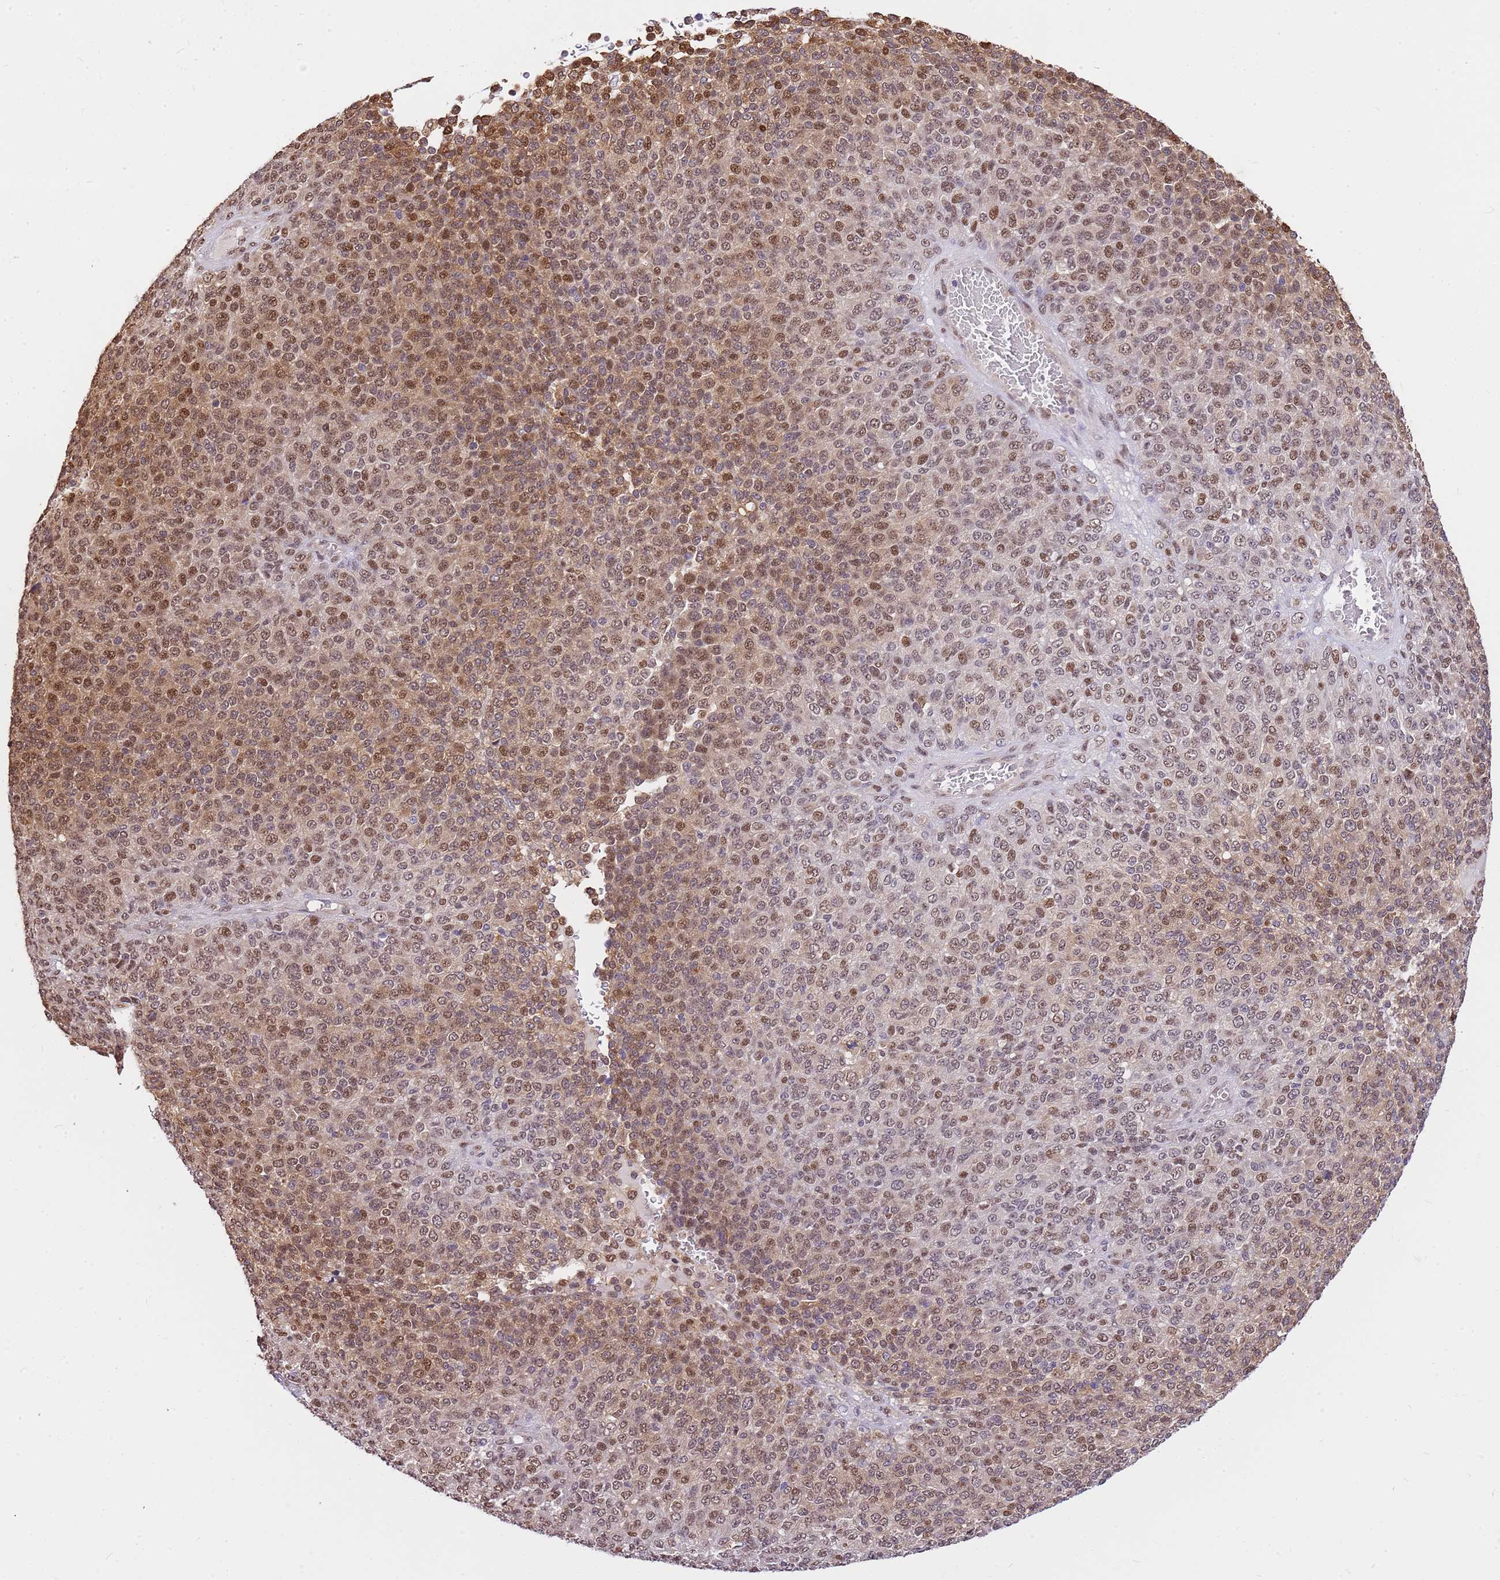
{"staining": {"intensity": "moderate", "quantity": ">75%", "location": "cytoplasmic/membranous,nuclear"}, "tissue": "melanoma", "cell_type": "Tumor cells", "image_type": "cancer", "snomed": [{"axis": "morphology", "description": "Malignant melanoma, Metastatic site"}, {"axis": "topography", "description": "Brain"}], "caption": "This is an image of immunohistochemistry (IHC) staining of malignant melanoma (metastatic site), which shows moderate staining in the cytoplasmic/membranous and nuclear of tumor cells.", "gene": "RFK", "patient": {"sex": "female", "age": 56}}